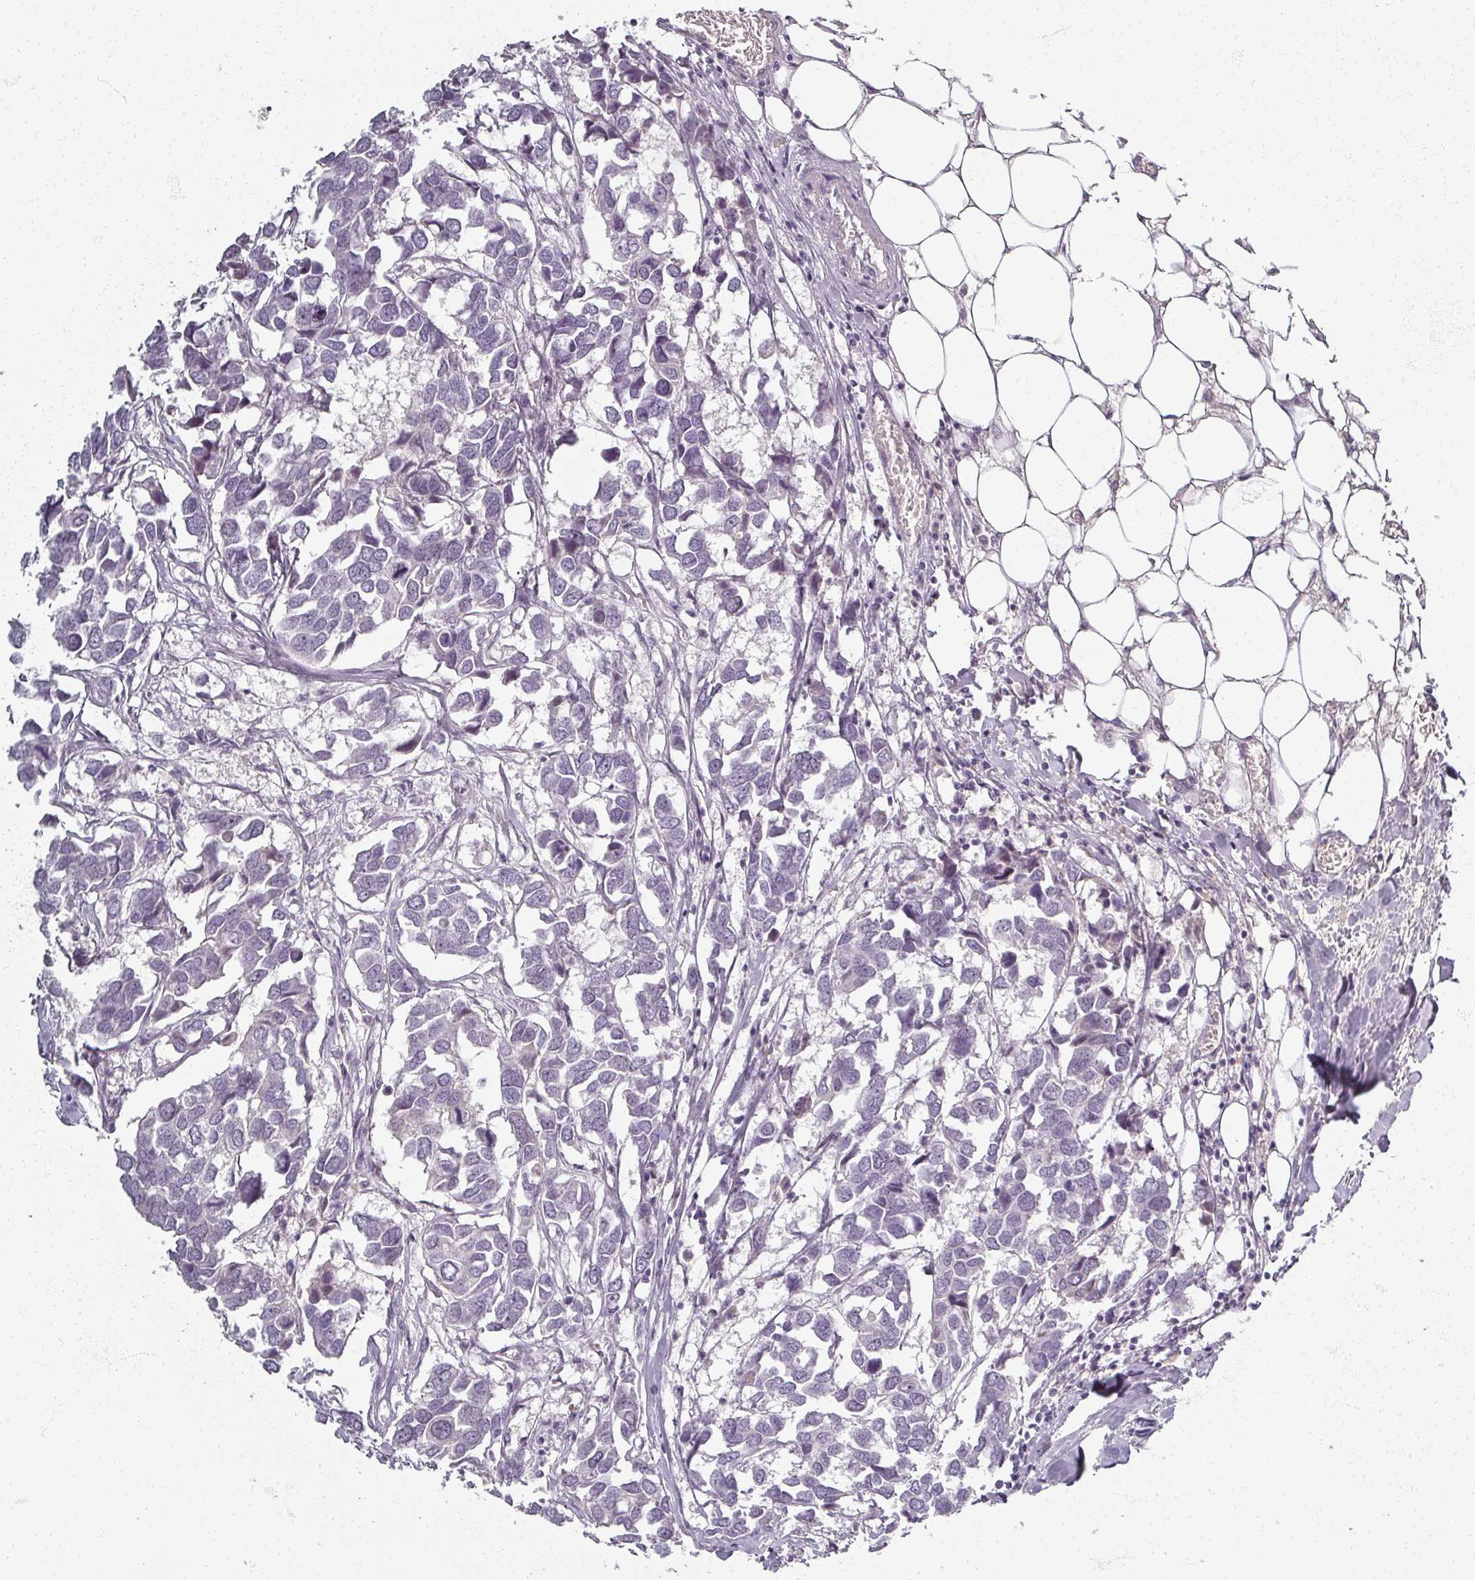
{"staining": {"intensity": "negative", "quantity": "none", "location": "none"}, "tissue": "breast cancer", "cell_type": "Tumor cells", "image_type": "cancer", "snomed": [{"axis": "morphology", "description": "Duct carcinoma"}, {"axis": "topography", "description": "Breast"}], "caption": "DAB immunohistochemical staining of invasive ductal carcinoma (breast) exhibits no significant expression in tumor cells.", "gene": "REG3G", "patient": {"sex": "female", "age": 83}}